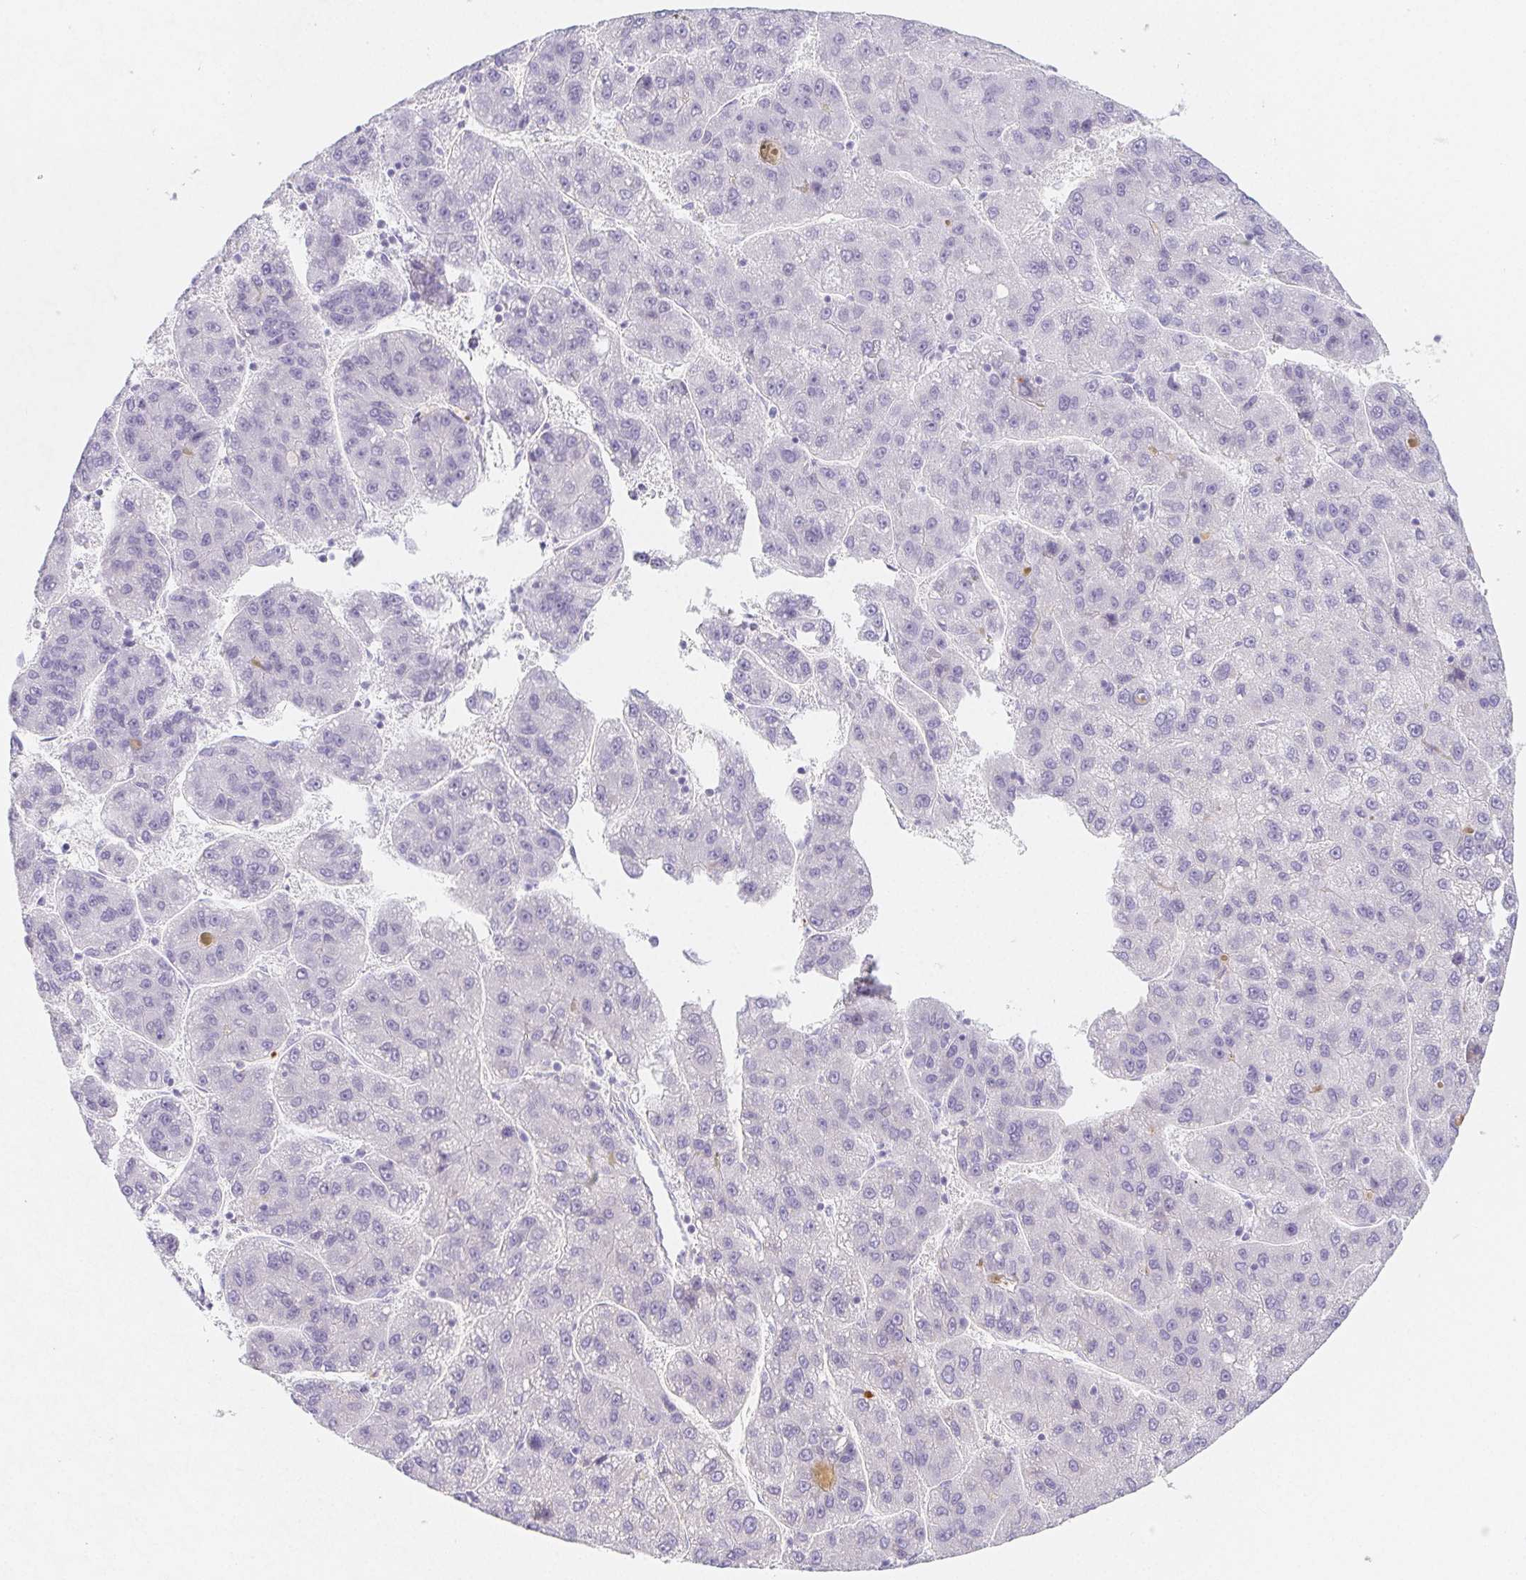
{"staining": {"intensity": "negative", "quantity": "none", "location": "none"}, "tissue": "liver cancer", "cell_type": "Tumor cells", "image_type": "cancer", "snomed": [{"axis": "morphology", "description": "Carcinoma, Hepatocellular, NOS"}, {"axis": "topography", "description": "Liver"}], "caption": "A high-resolution image shows immunohistochemistry staining of hepatocellular carcinoma (liver), which displays no significant staining in tumor cells. The staining was performed using DAB (3,3'-diaminobenzidine) to visualize the protein expression in brown, while the nuclei were stained in blue with hematoxylin (Magnification: 20x).", "gene": "ITIH2", "patient": {"sex": "female", "age": 82}}